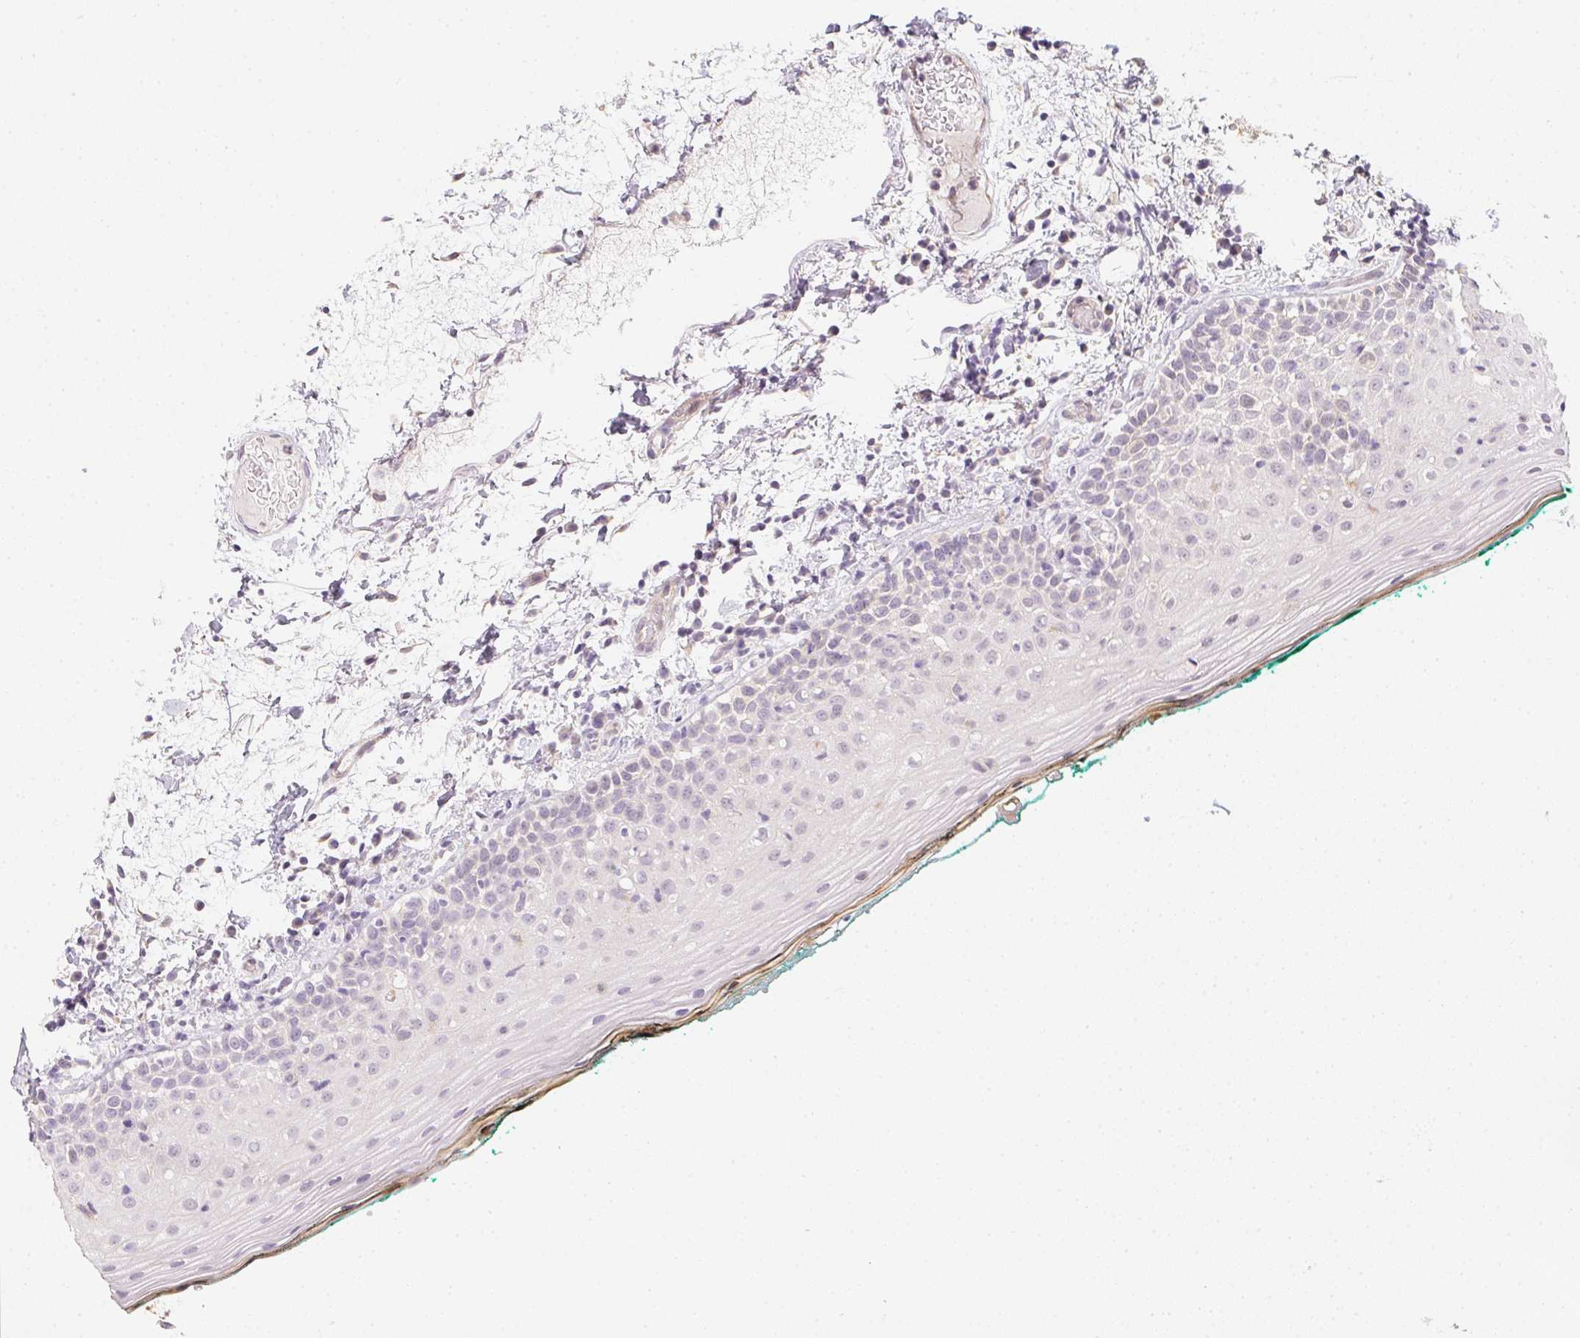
{"staining": {"intensity": "negative", "quantity": "none", "location": "none"}, "tissue": "oral mucosa", "cell_type": "Squamous epithelial cells", "image_type": "normal", "snomed": [{"axis": "morphology", "description": "Normal tissue, NOS"}, {"axis": "topography", "description": "Oral tissue"}], "caption": "Photomicrograph shows no protein positivity in squamous epithelial cells of unremarkable oral mucosa. (DAB immunohistochemistry (IHC) visualized using brightfield microscopy, high magnification).", "gene": "ZBBX", "patient": {"sex": "female", "age": 83}}